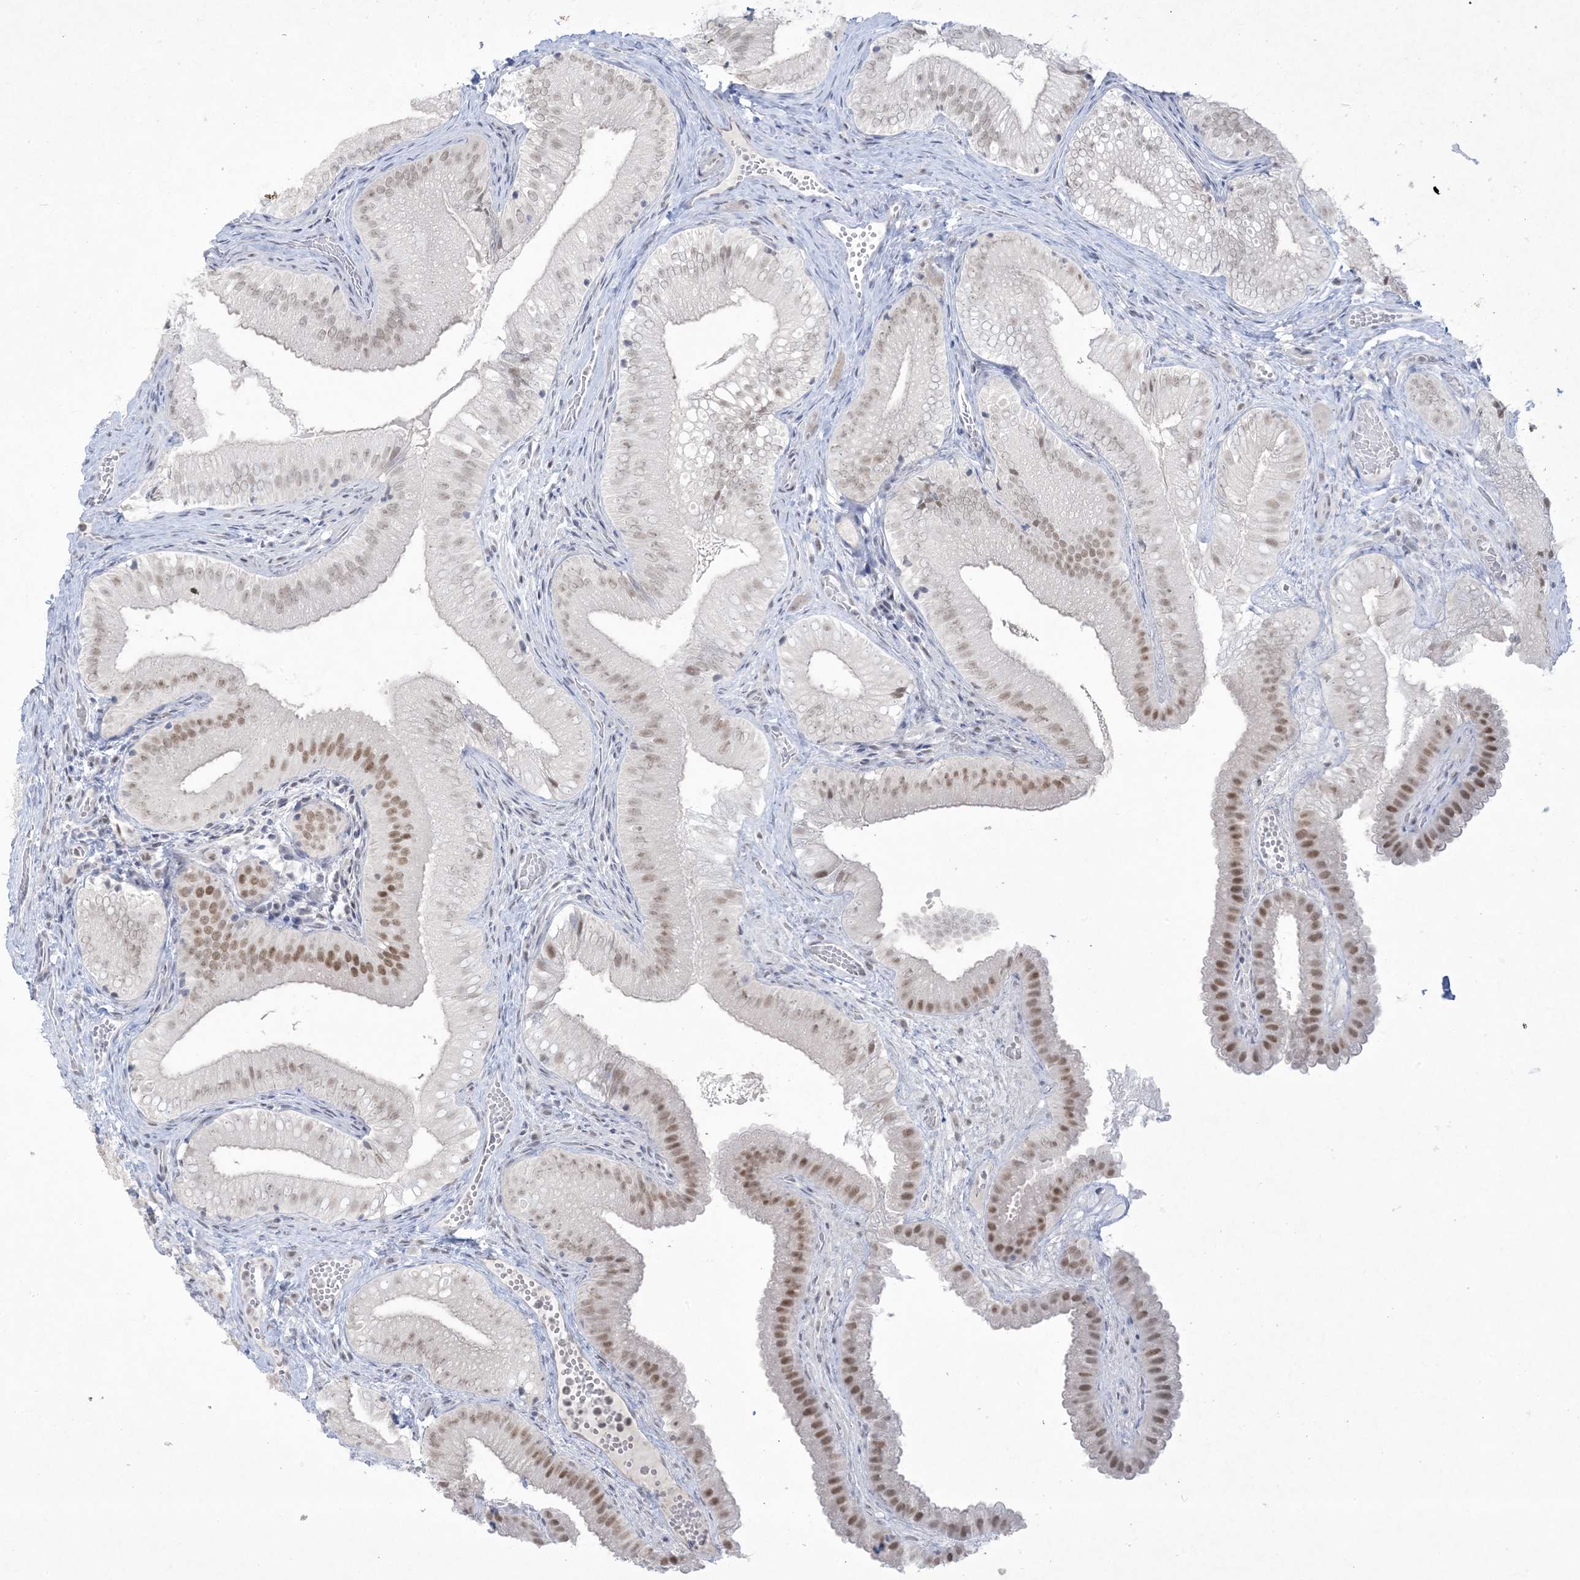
{"staining": {"intensity": "moderate", "quantity": ">75%", "location": "nuclear"}, "tissue": "gallbladder", "cell_type": "Glandular cells", "image_type": "normal", "snomed": [{"axis": "morphology", "description": "Normal tissue, NOS"}, {"axis": "topography", "description": "Gallbladder"}], "caption": "Immunohistochemistry (IHC) (DAB) staining of benign human gallbladder displays moderate nuclear protein staining in about >75% of glandular cells.", "gene": "HOMEZ", "patient": {"sex": "female", "age": 30}}